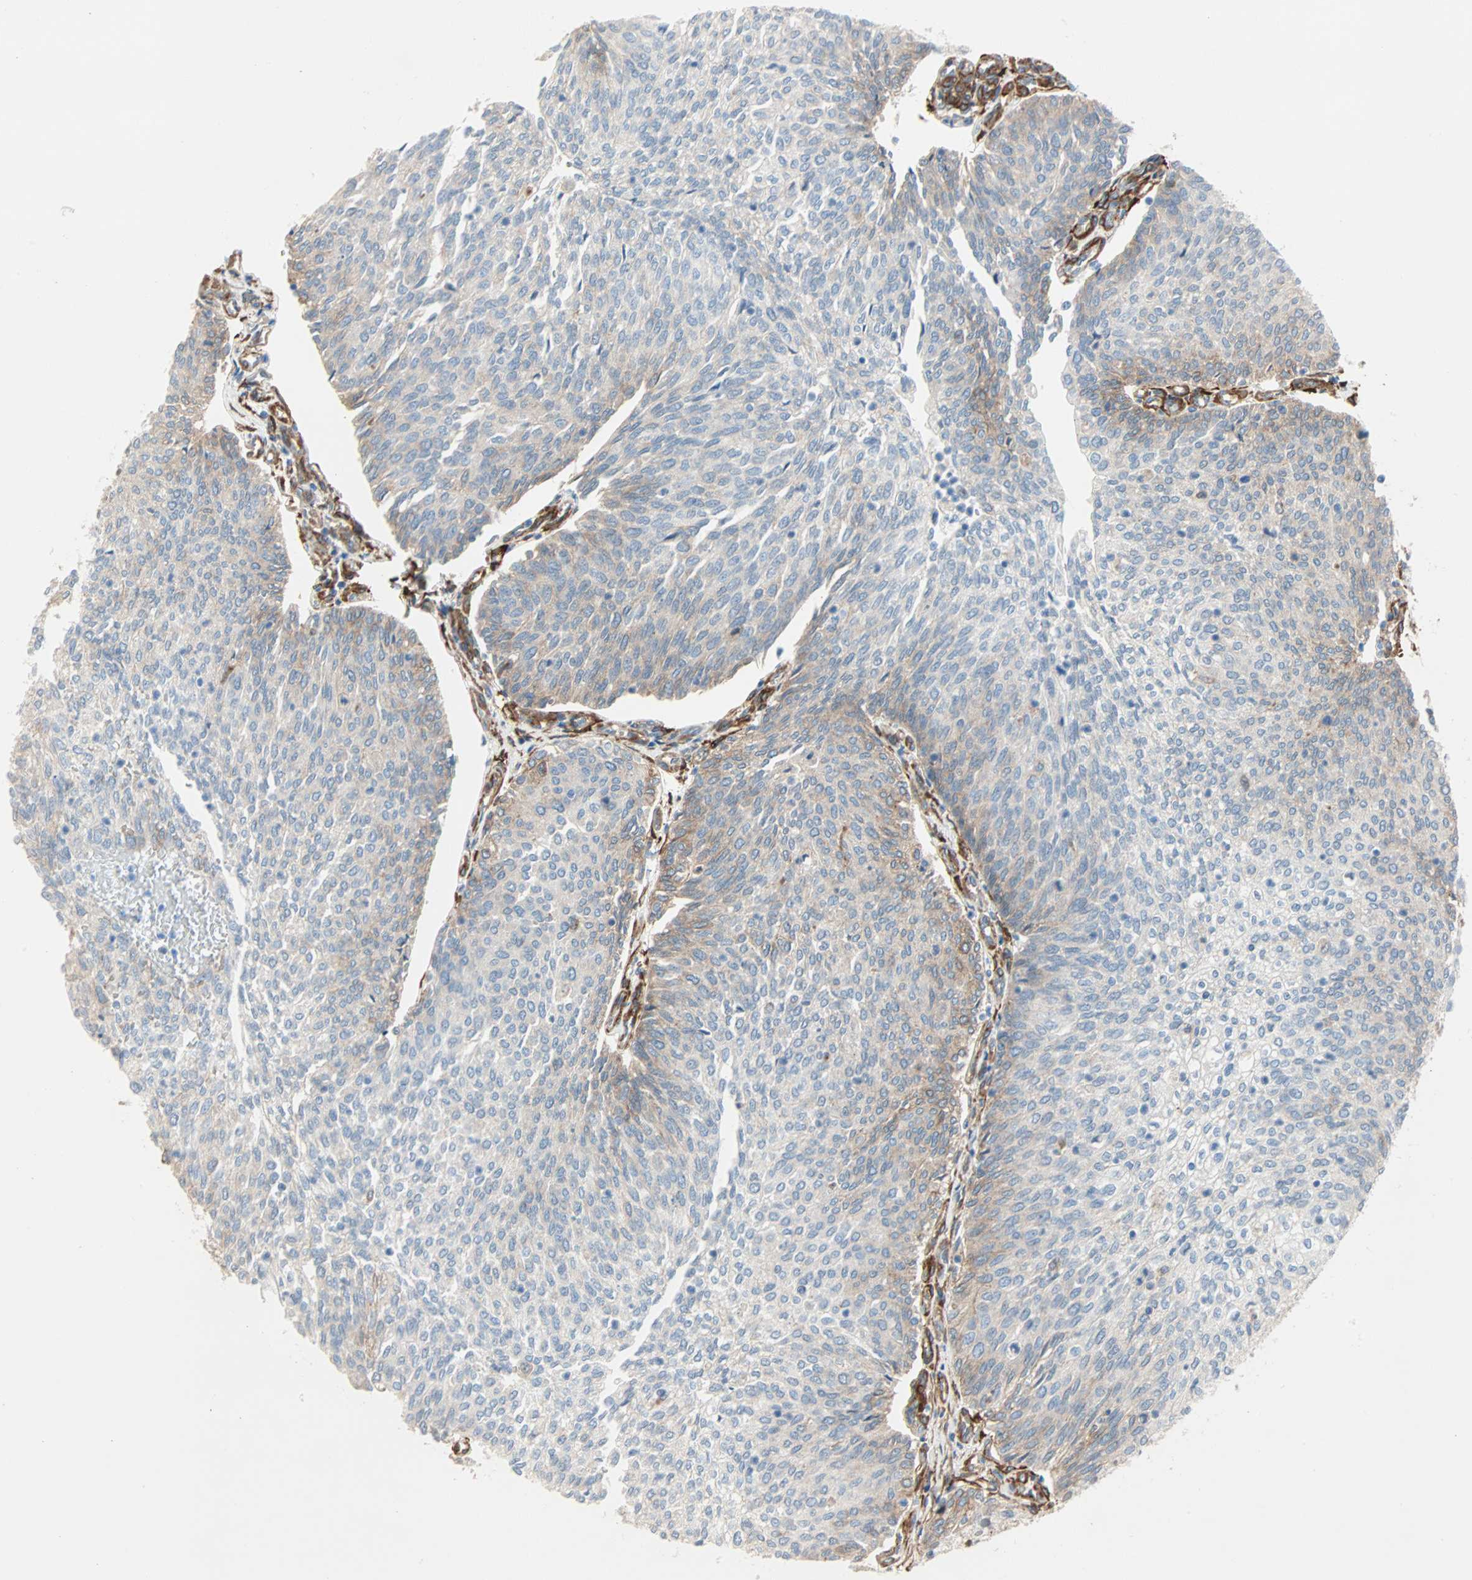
{"staining": {"intensity": "weak", "quantity": "25%-75%", "location": "cytoplasmic/membranous"}, "tissue": "urothelial cancer", "cell_type": "Tumor cells", "image_type": "cancer", "snomed": [{"axis": "morphology", "description": "Urothelial carcinoma, Low grade"}, {"axis": "topography", "description": "Urinary bladder"}], "caption": "Immunohistochemical staining of urothelial carcinoma (low-grade) displays low levels of weak cytoplasmic/membranous staining in approximately 25%-75% of tumor cells.", "gene": "EPB41L2", "patient": {"sex": "female", "age": 79}}